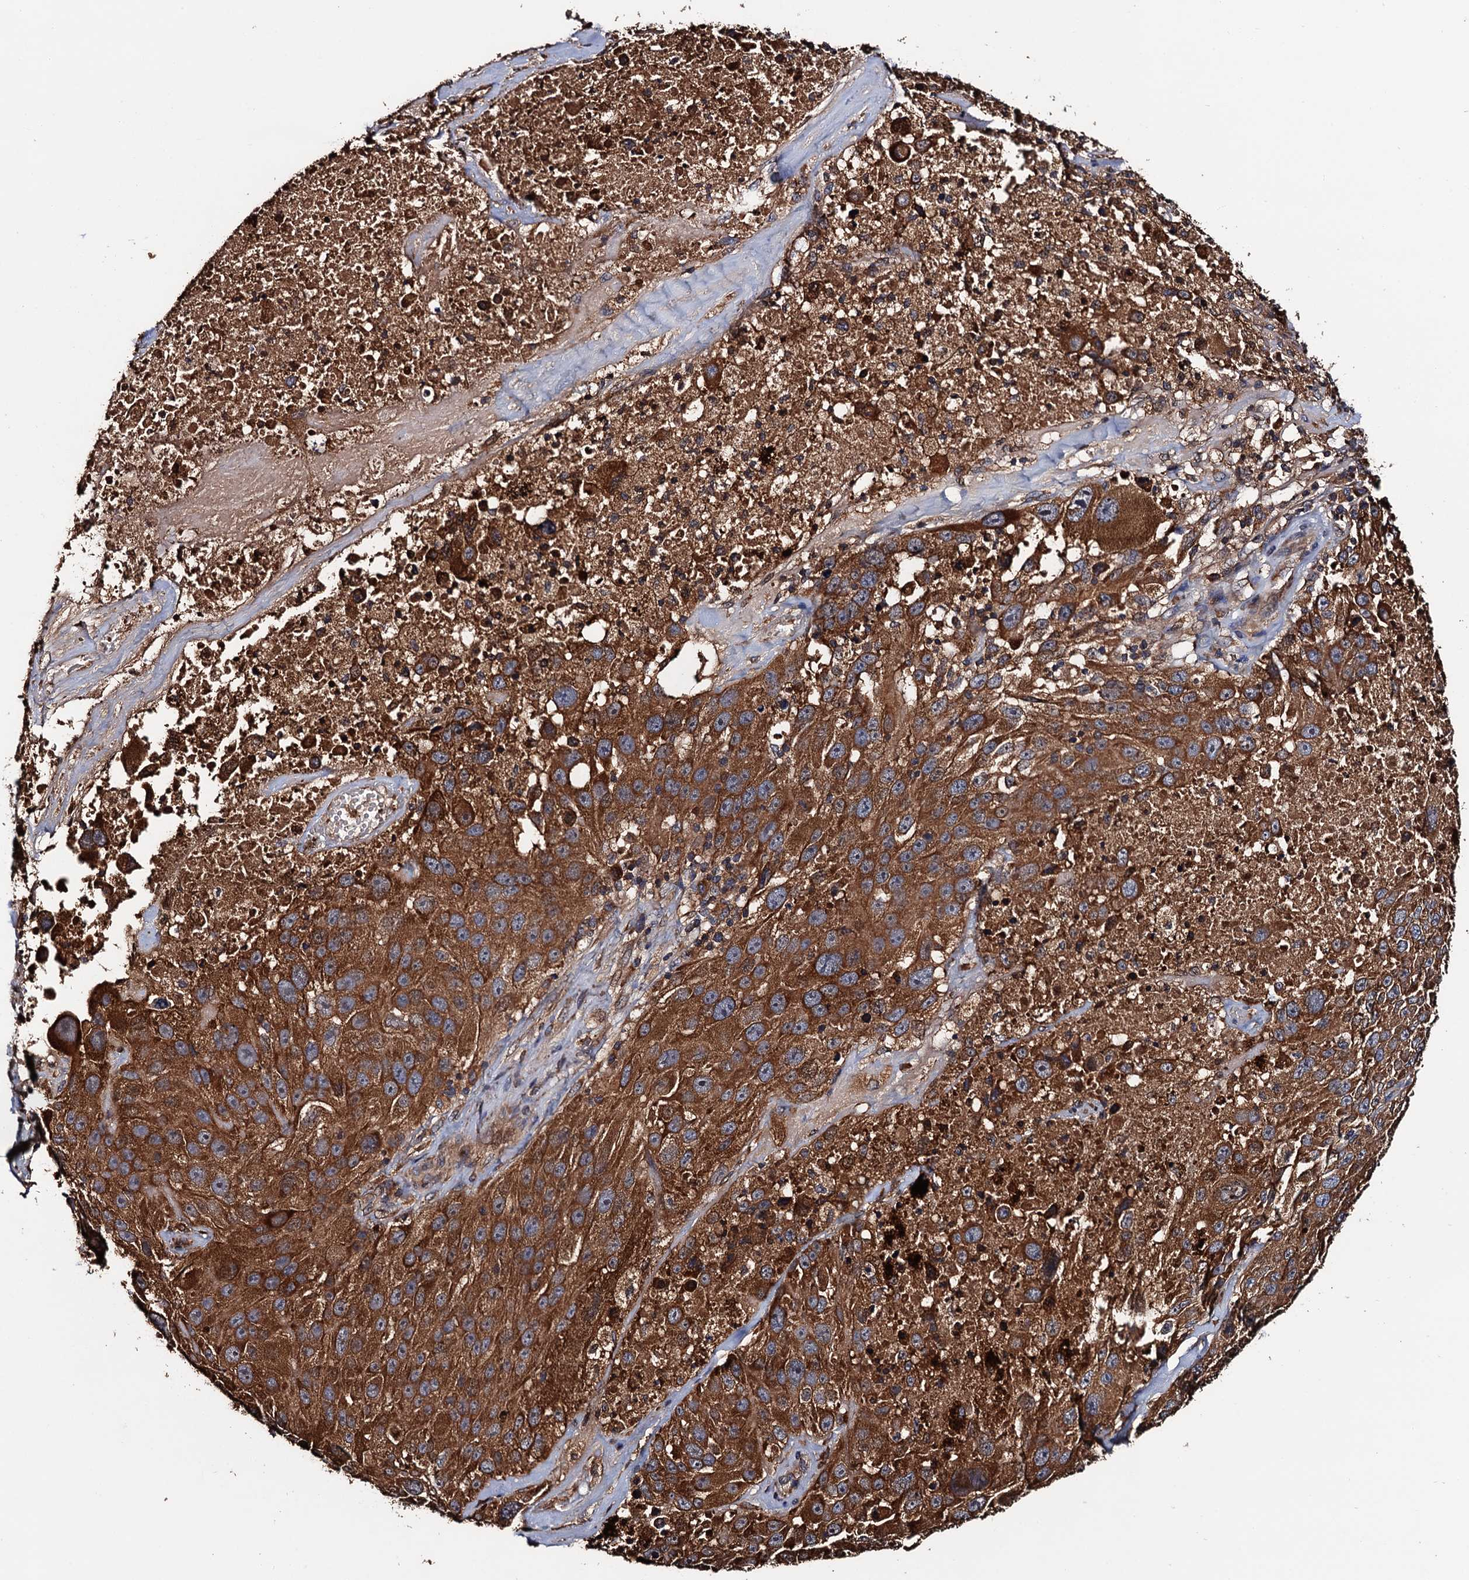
{"staining": {"intensity": "strong", "quantity": ">75%", "location": "cytoplasmic/membranous"}, "tissue": "melanoma", "cell_type": "Tumor cells", "image_type": "cancer", "snomed": [{"axis": "morphology", "description": "Malignant melanoma, Metastatic site"}, {"axis": "topography", "description": "Lymph node"}], "caption": "Human malignant melanoma (metastatic site) stained with a protein marker reveals strong staining in tumor cells.", "gene": "RGS11", "patient": {"sex": "male", "age": 62}}